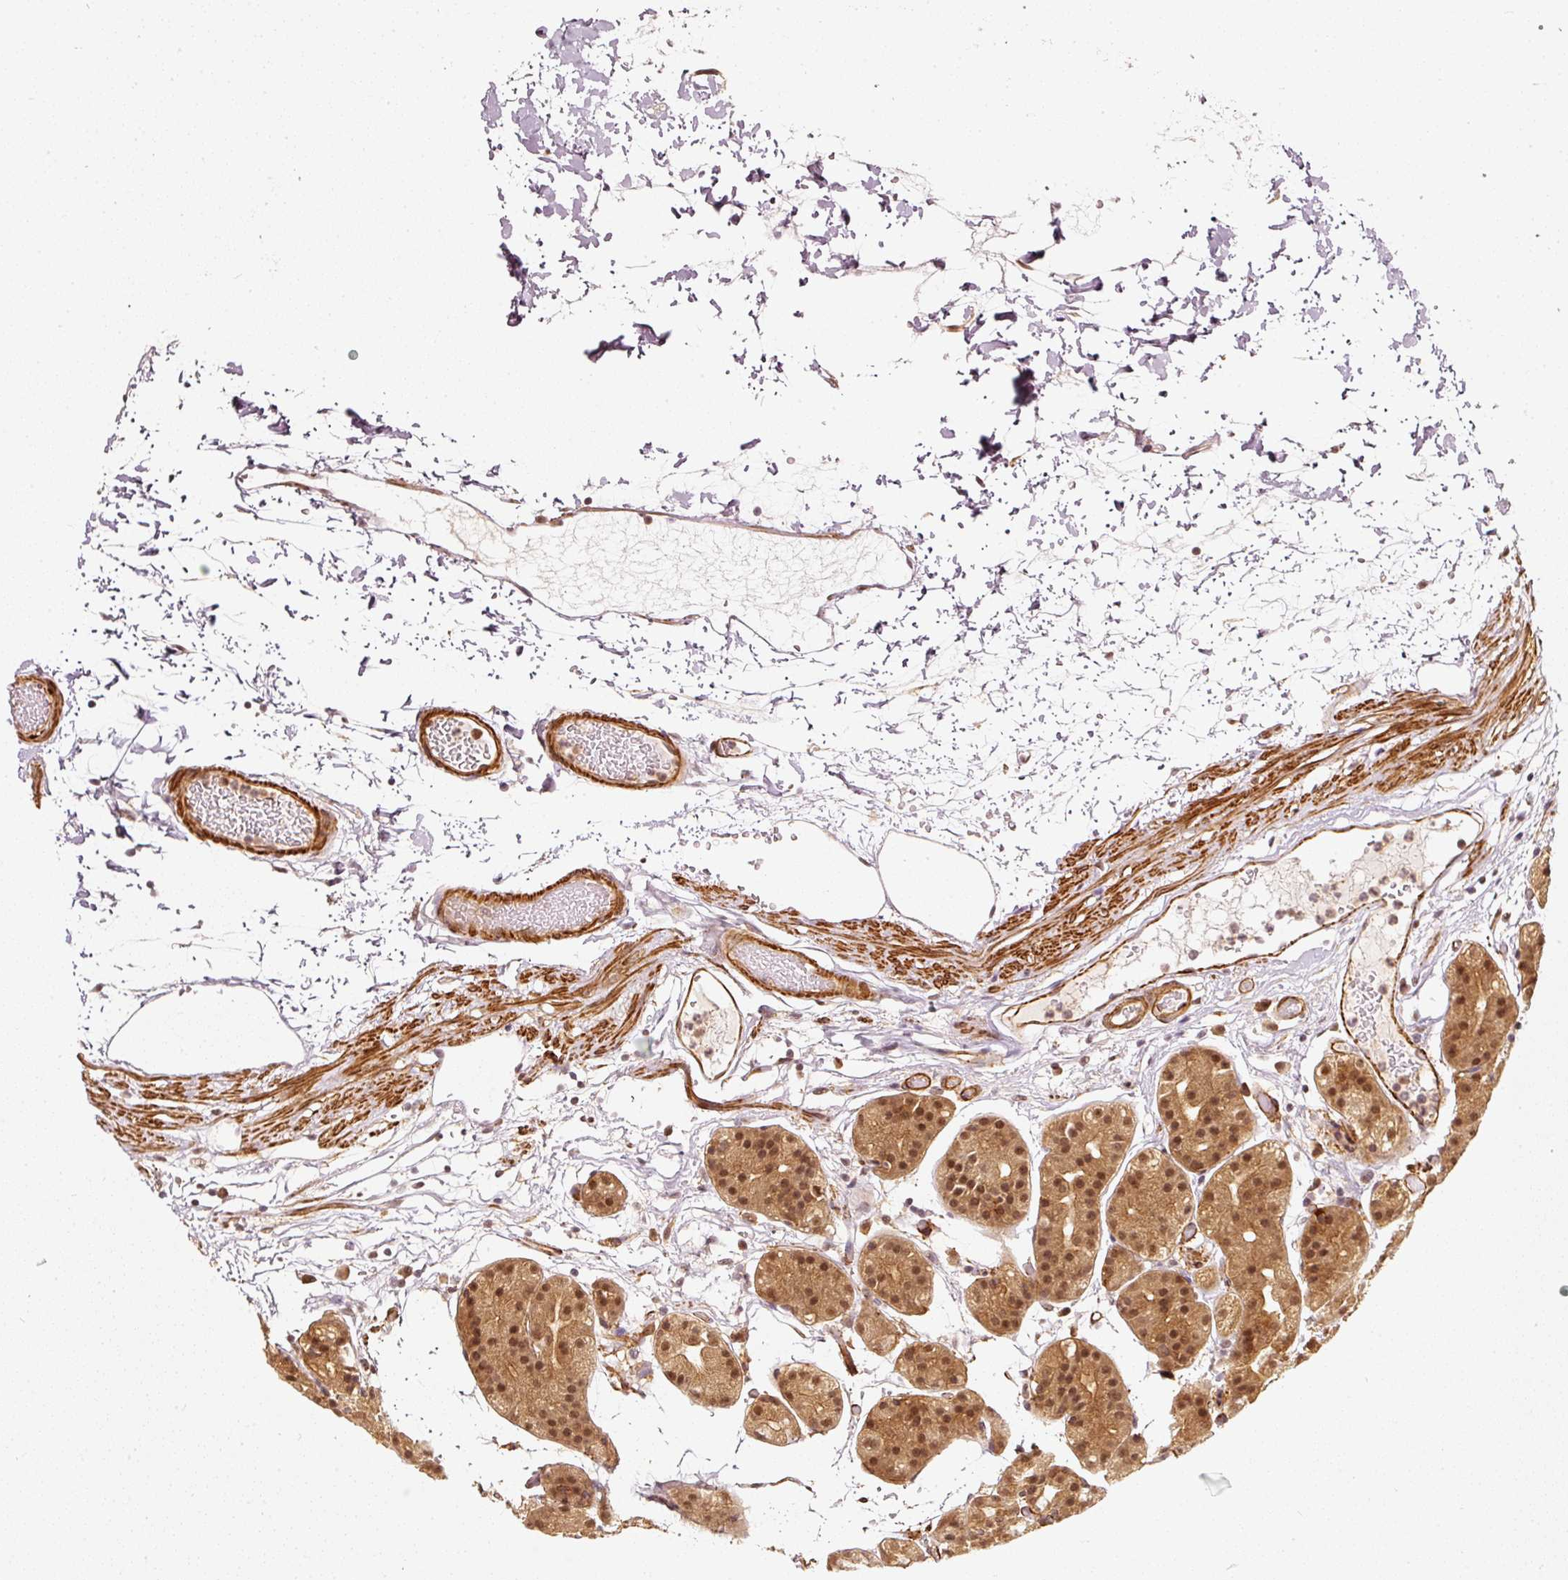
{"staining": {"intensity": "strong", "quantity": ">75%", "location": "cytoplasmic/membranous,nuclear"}, "tissue": "stomach", "cell_type": "Glandular cells", "image_type": "normal", "snomed": [{"axis": "morphology", "description": "Normal tissue, NOS"}, {"axis": "topography", "description": "Stomach"}], "caption": "DAB immunohistochemical staining of unremarkable human stomach displays strong cytoplasmic/membranous,nuclear protein staining in approximately >75% of glandular cells. (IHC, brightfield microscopy, high magnification).", "gene": "PSMD1", "patient": {"sex": "female", "age": 57}}